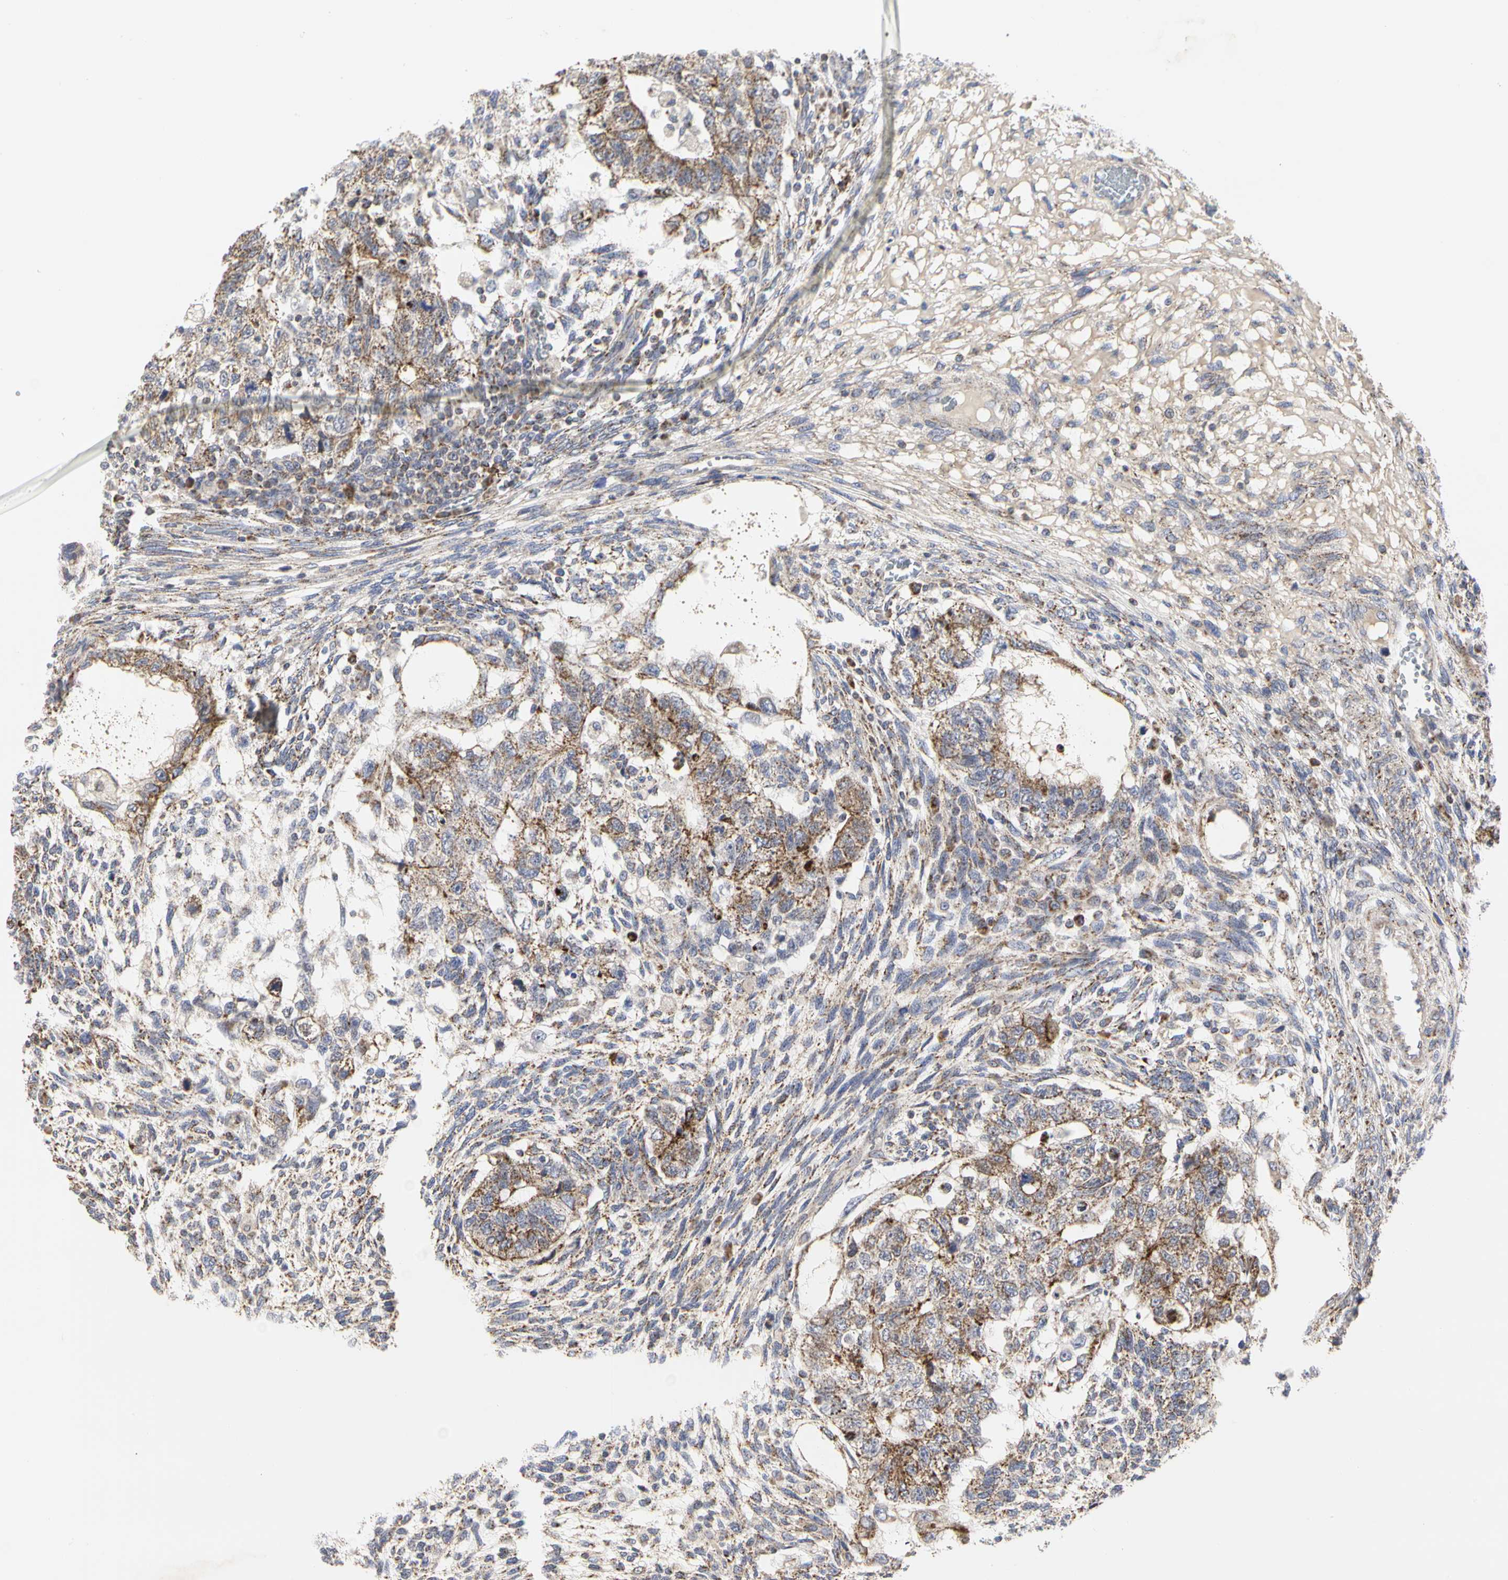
{"staining": {"intensity": "moderate", "quantity": ">75%", "location": "cytoplasmic/membranous"}, "tissue": "testis cancer", "cell_type": "Tumor cells", "image_type": "cancer", "snomed": [{"axis": "morphology", "description": "Normal tissue, NOS"}, {"axis": "morphology", "description": "Carcinoma, Embryonal, NOS"}, {"axis": "topography", "description": "Testis"}], "caption": "Protein analysis of embryonal carcinoma (testis) tissue shows moderate cytoplasmic/membranous positivity in approximately >75% of tumor cells.", "gene": "TSKU", "patient": {"sex": "male", "age": 36}}